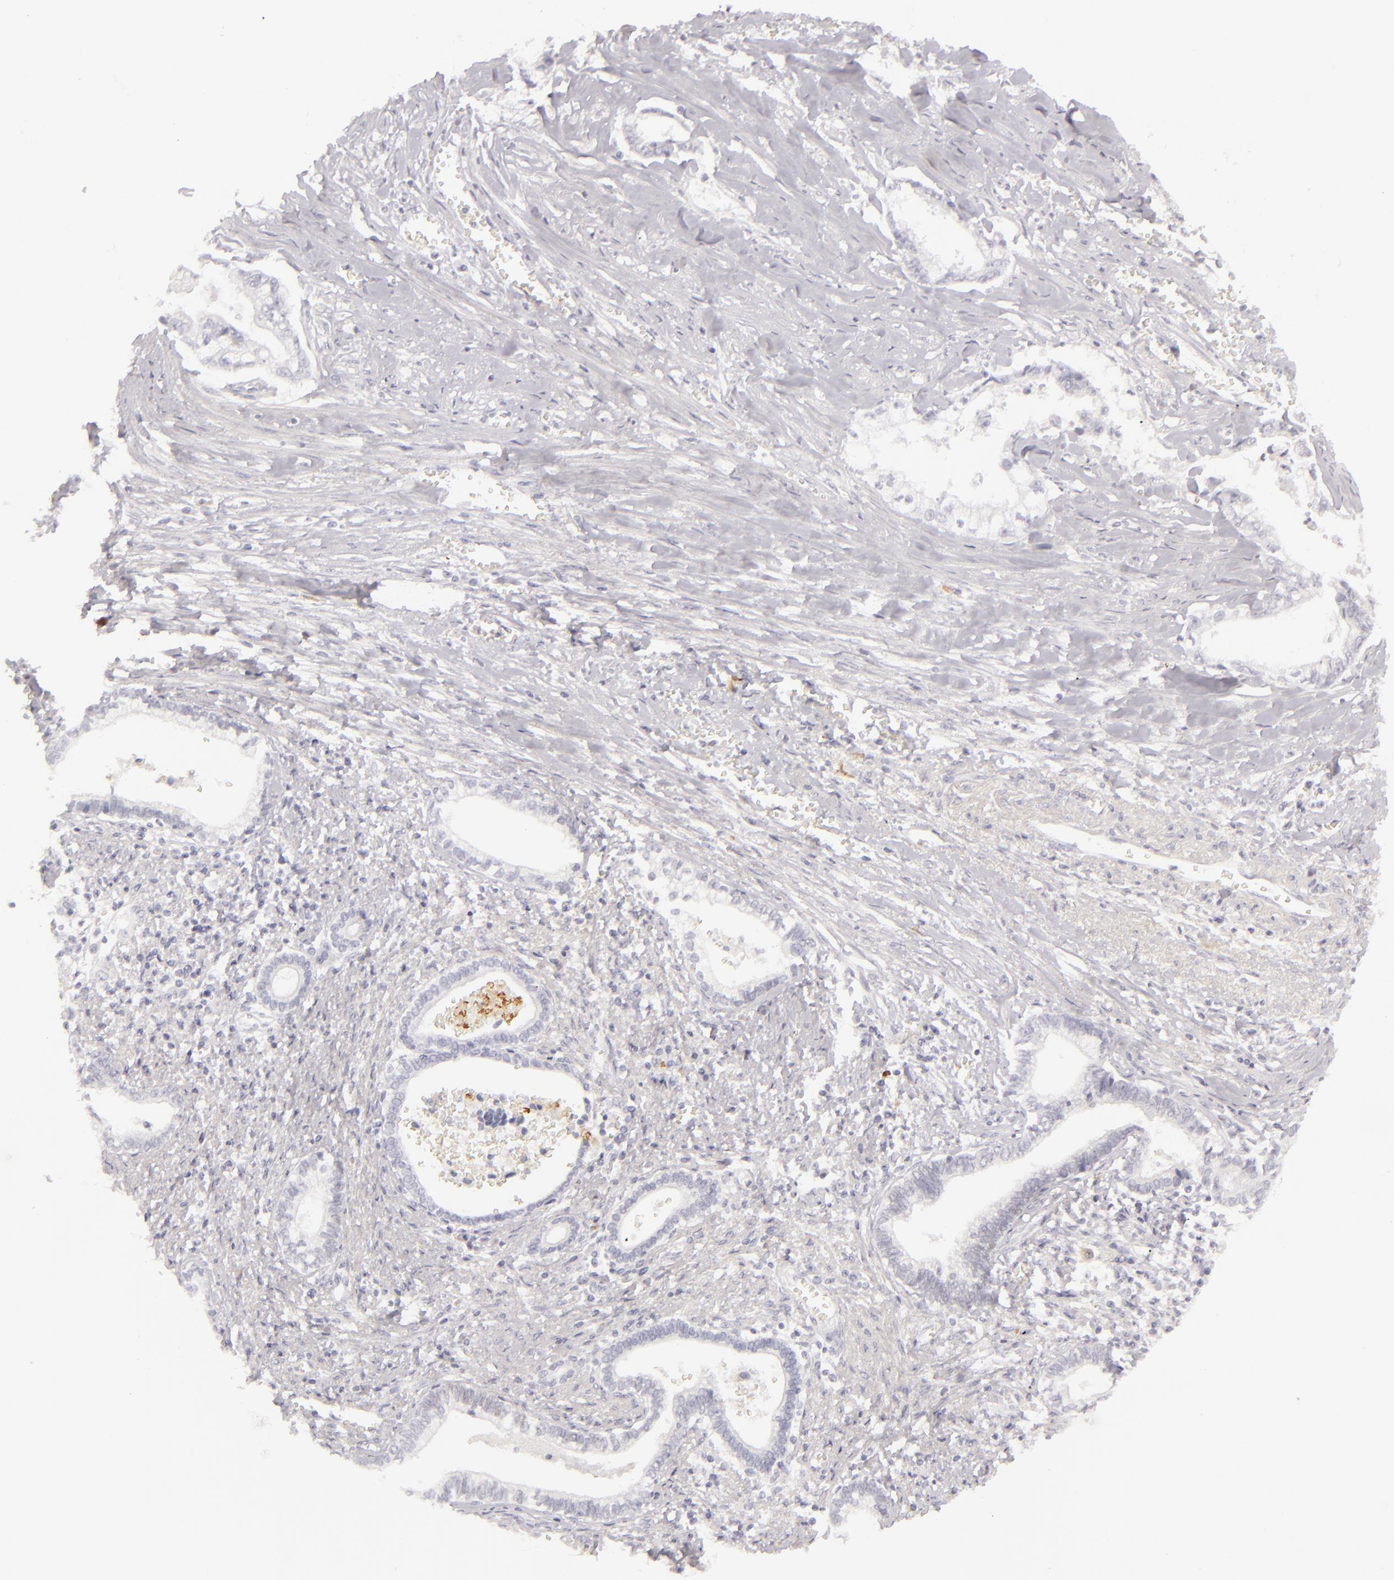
{"staining": {"intensity": "negative", "quantity": "none", "location": "none"}, "tissue": "liver cancer", "cell_type": "Tumor cells", "image_type": "cancer", "snomed": [{"axis": "morphology", "description": "Cholangiocarcinoma"}, {"axis": "topography", "description": "Liver"}], "caption": "Cholangiocarcinoma (liver) stained for a protein using IHC reveals no positivity tumor cells.", "gene": "CDX2", "patient": {"sex": "male", "age": 57}}